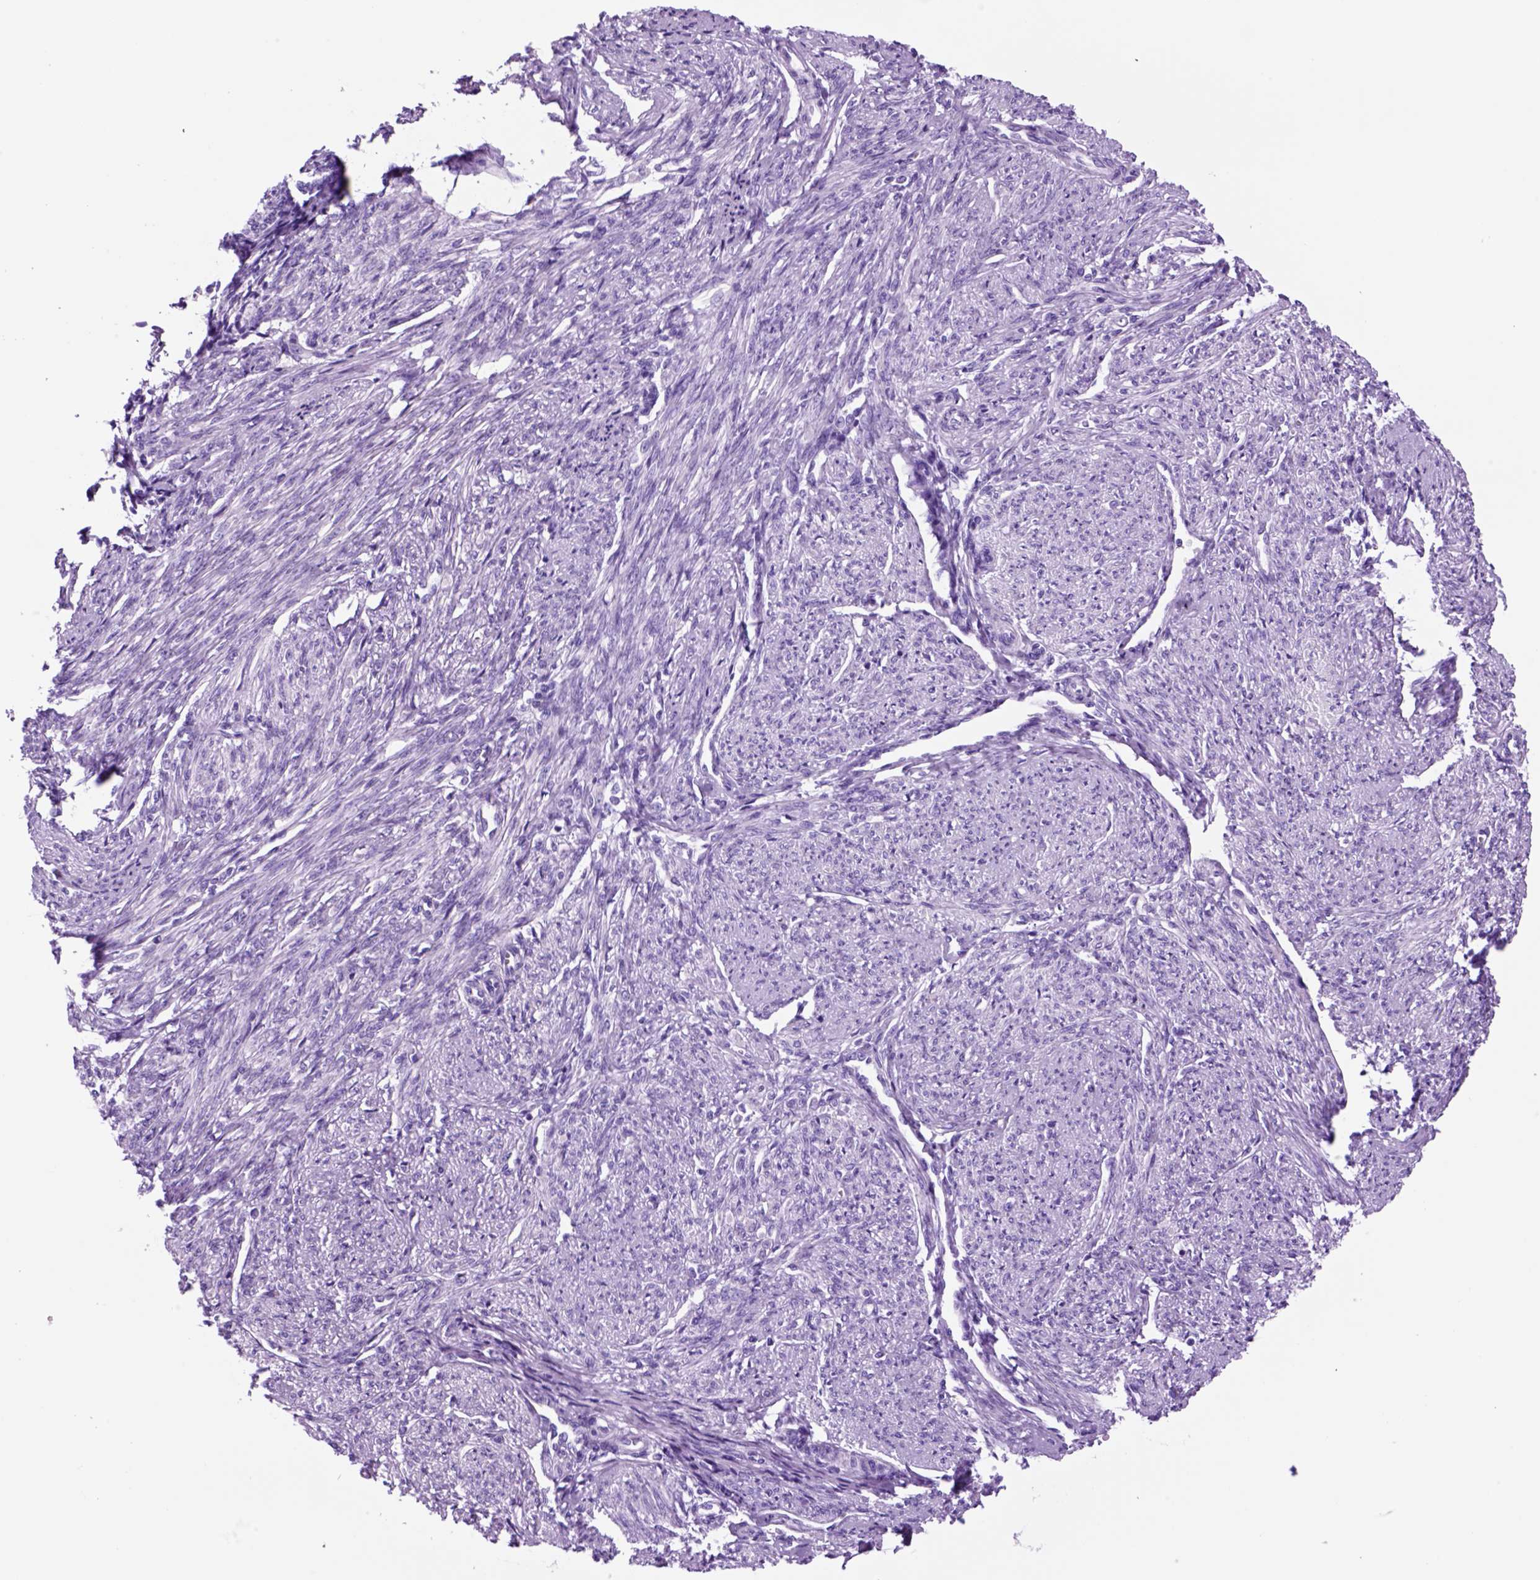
{"staining": {"intensity": "negative", "quantity": "none", "location": "none"}, "tissue": "smooth muscle", "cell_type": "Smooth muscle cells", "image_type": "normal", "snomed": [{"axis": "morphology", "description": "Normal tissue, NOS"}, {"axis": "topography", "description": "Smooth muscle"}], "caption": "Protein analysis of benign smooth muscle shows no significant expression in smooth muscle cells. (Stains: DAB immunohistochemistry (IHC) with hematoxylin counter stain, Microscopy: brightfield microscopy at high magnification).", "gene": "HHIPL2", "patient": {"sex": "female", "age": 65}}